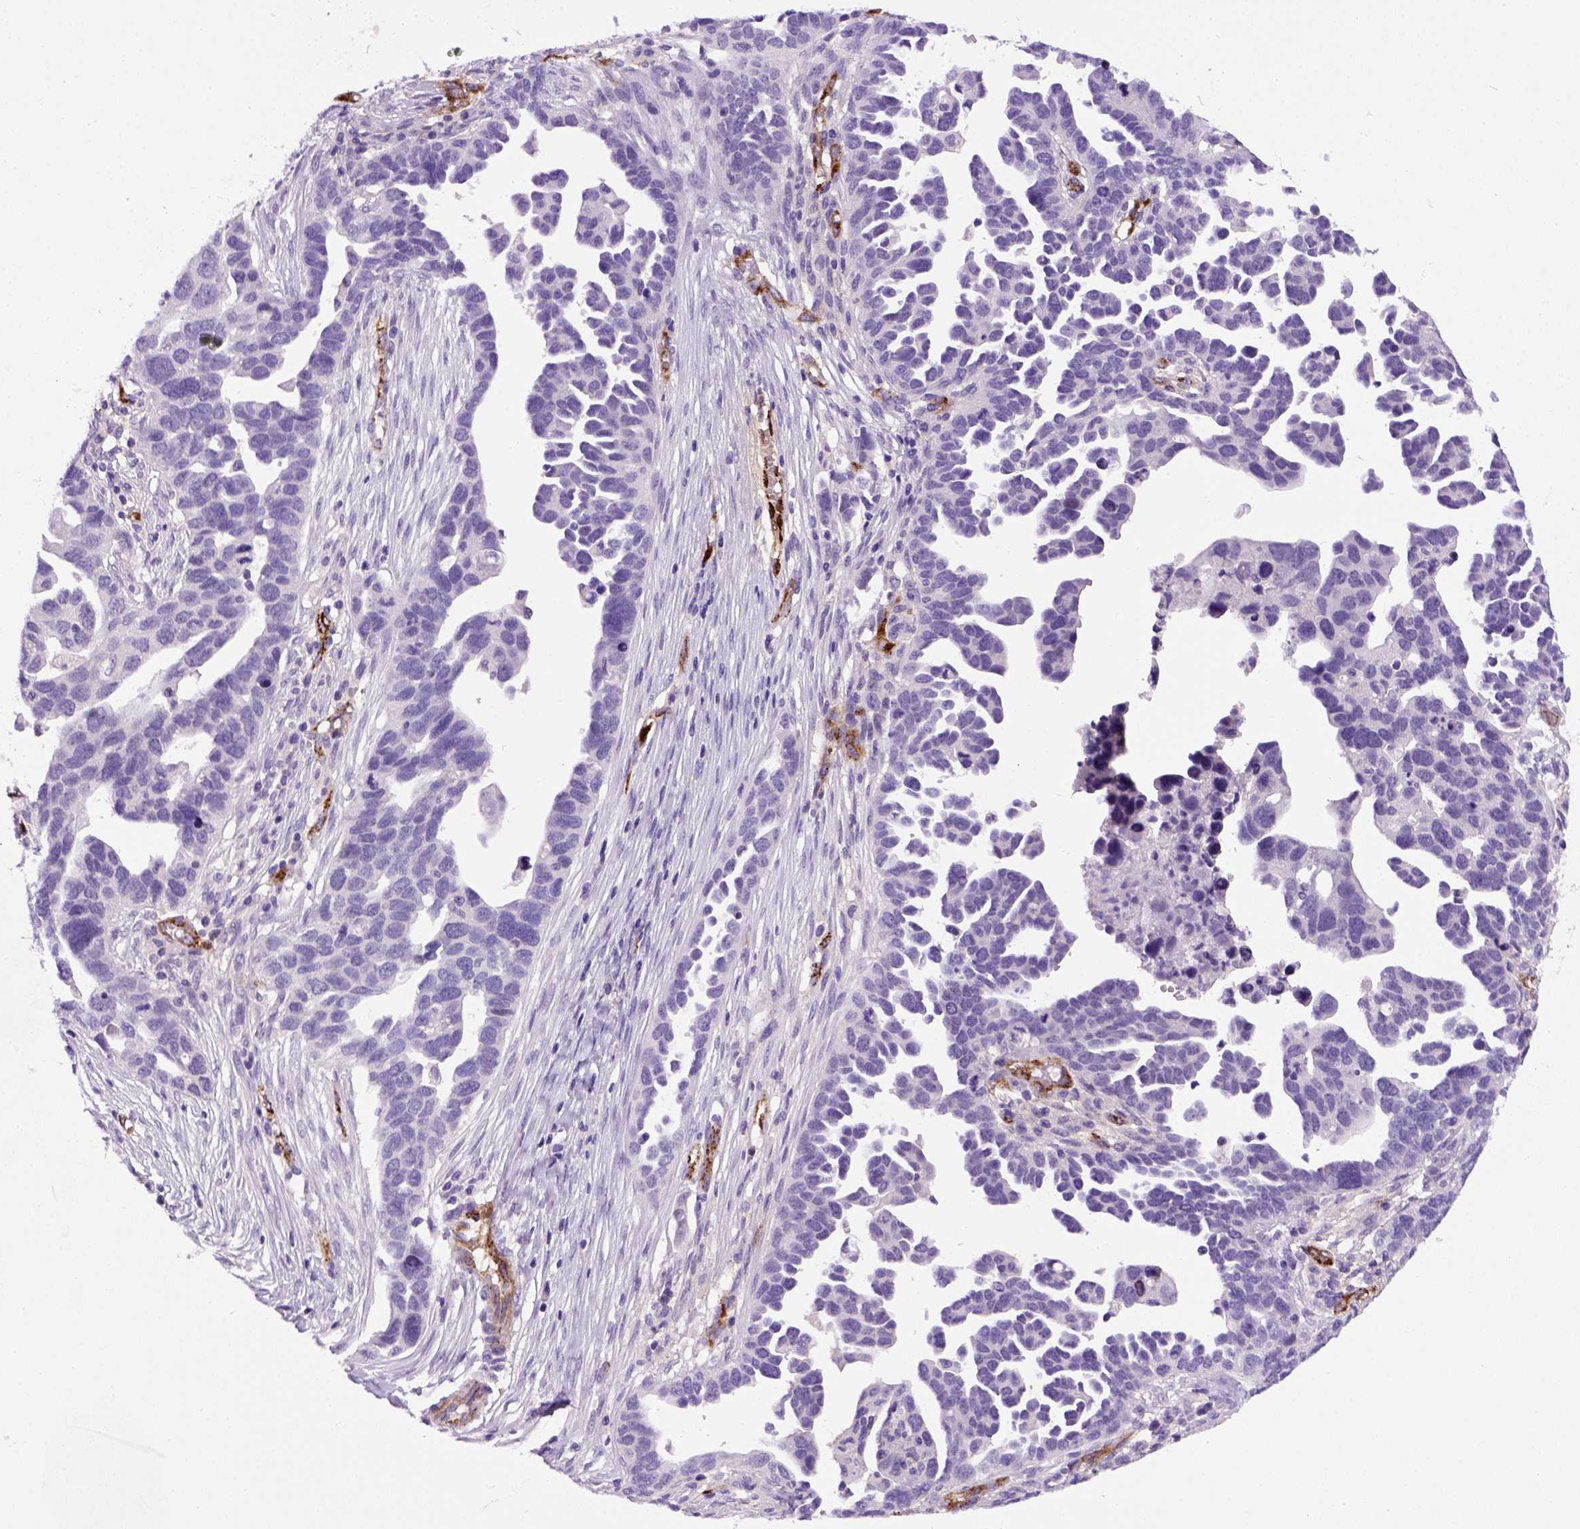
{"staining": {"intensity": "negative", "quantity": "none", "location": "none"}, "tissue": "ovarian cancer", "cell_type": "Tumor cells", "image_type": "cancer", "snomed": [{"axis": "morphology", "description": "Cystadenocarcinoma, serous, NOS"}, {"axis": "topography", "description": "Ovary"}], "caption": "Ovarian cancer (serous cystadenocarcinoma) stained for a protein using immunohistochemistry (IHC) demonstrates no expression tumor cells.", "gene": "VWF", "patient": {"sex": "female", "age": 54}}